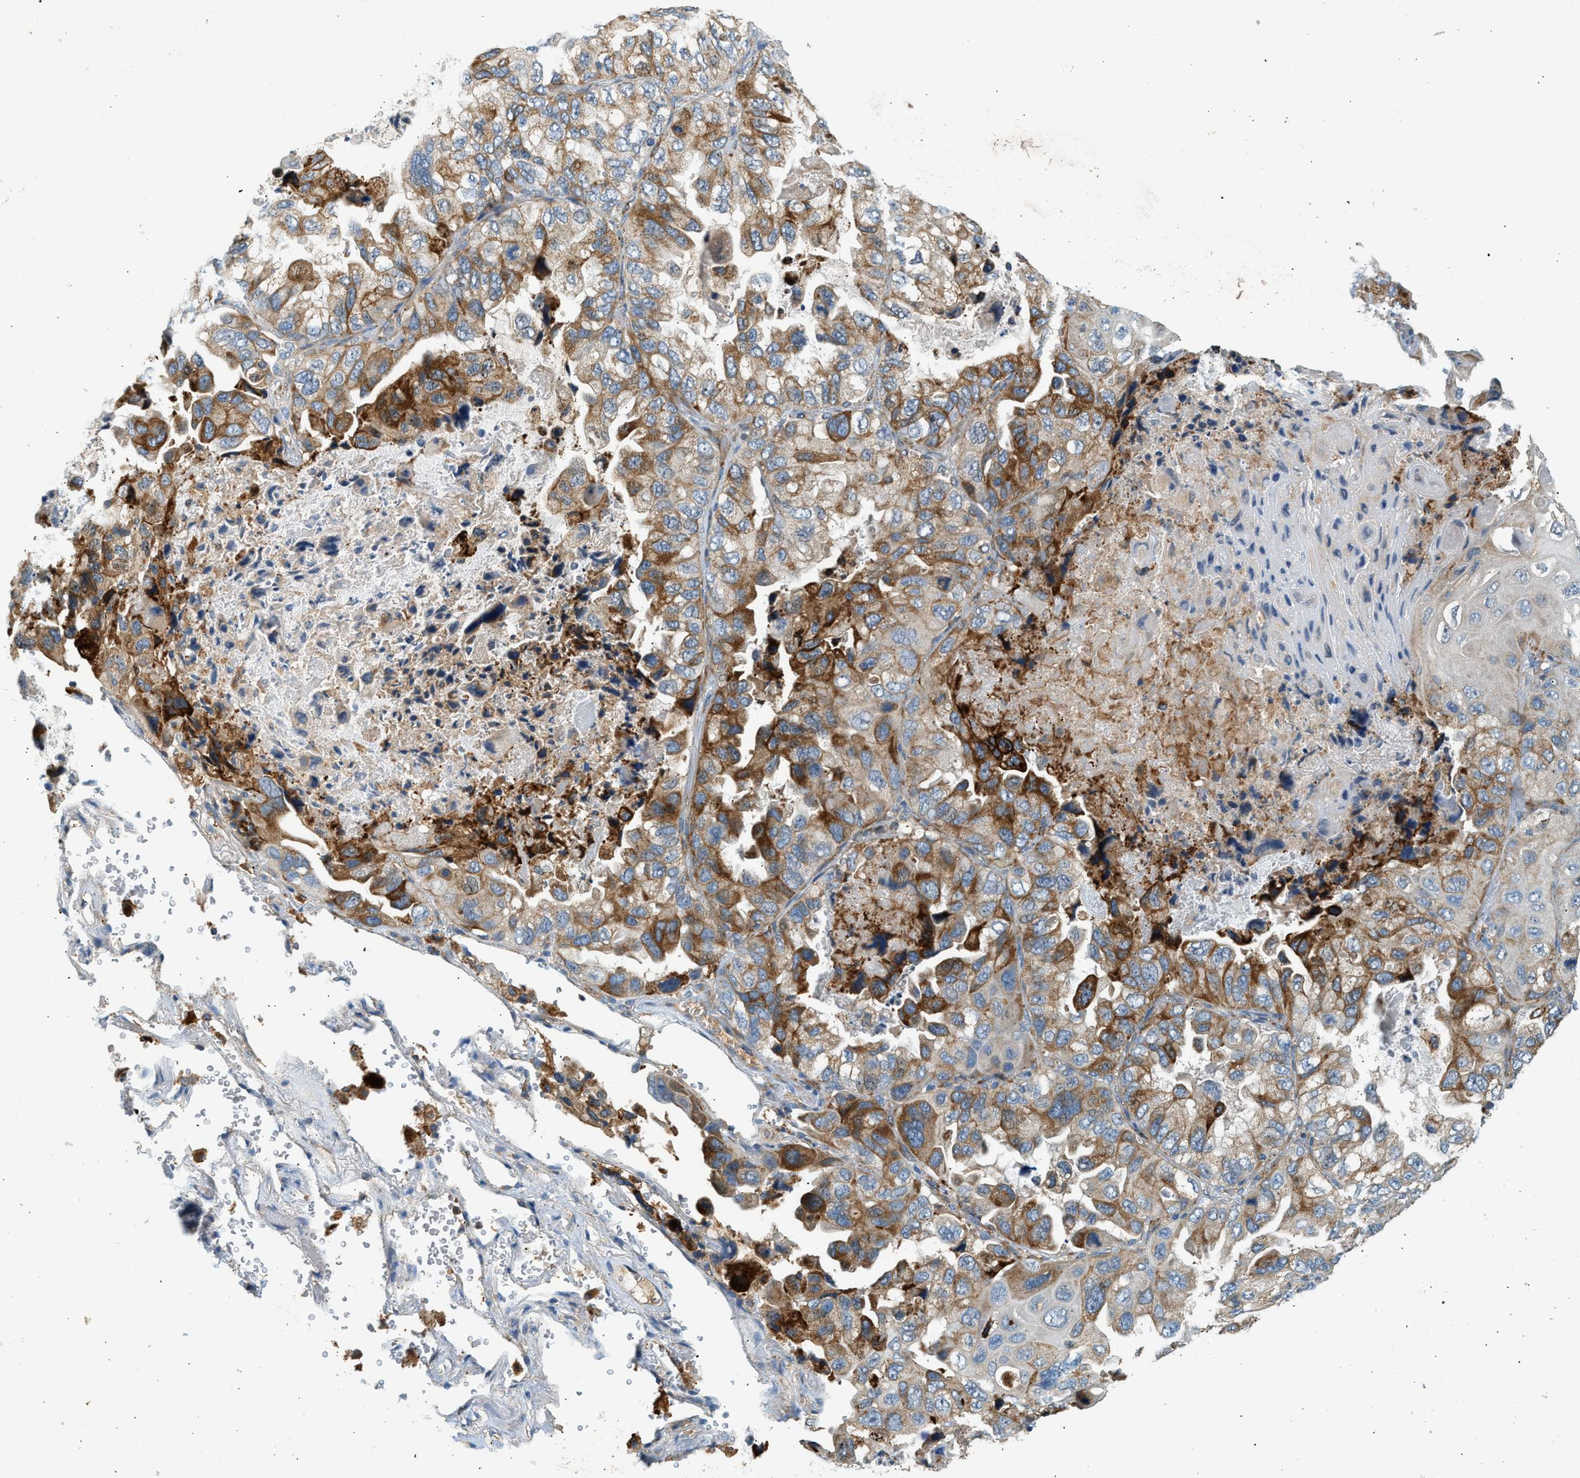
{"staining": {"intensity": "moderate", "quantity": ">75%", "location": "cytoplasmic/membranous"}, "tissue": "lung cancer", "cell_type": "Tumor cells", "image_type": "cancer", "snomed": [{"axis": "morphology", "description": "Squamous cell carcinoma, NOS"}, {"axis": "topography", "description": "Lung"}], "caption": "A histopathology image of human lung cancer (squamous cell carcinoma) stained for a protein reveals moderate cytoplasmic/membranous brown staining in tumor cells.", "gene": "CTSB", "patient": {"sex": "female", "age": 73}}